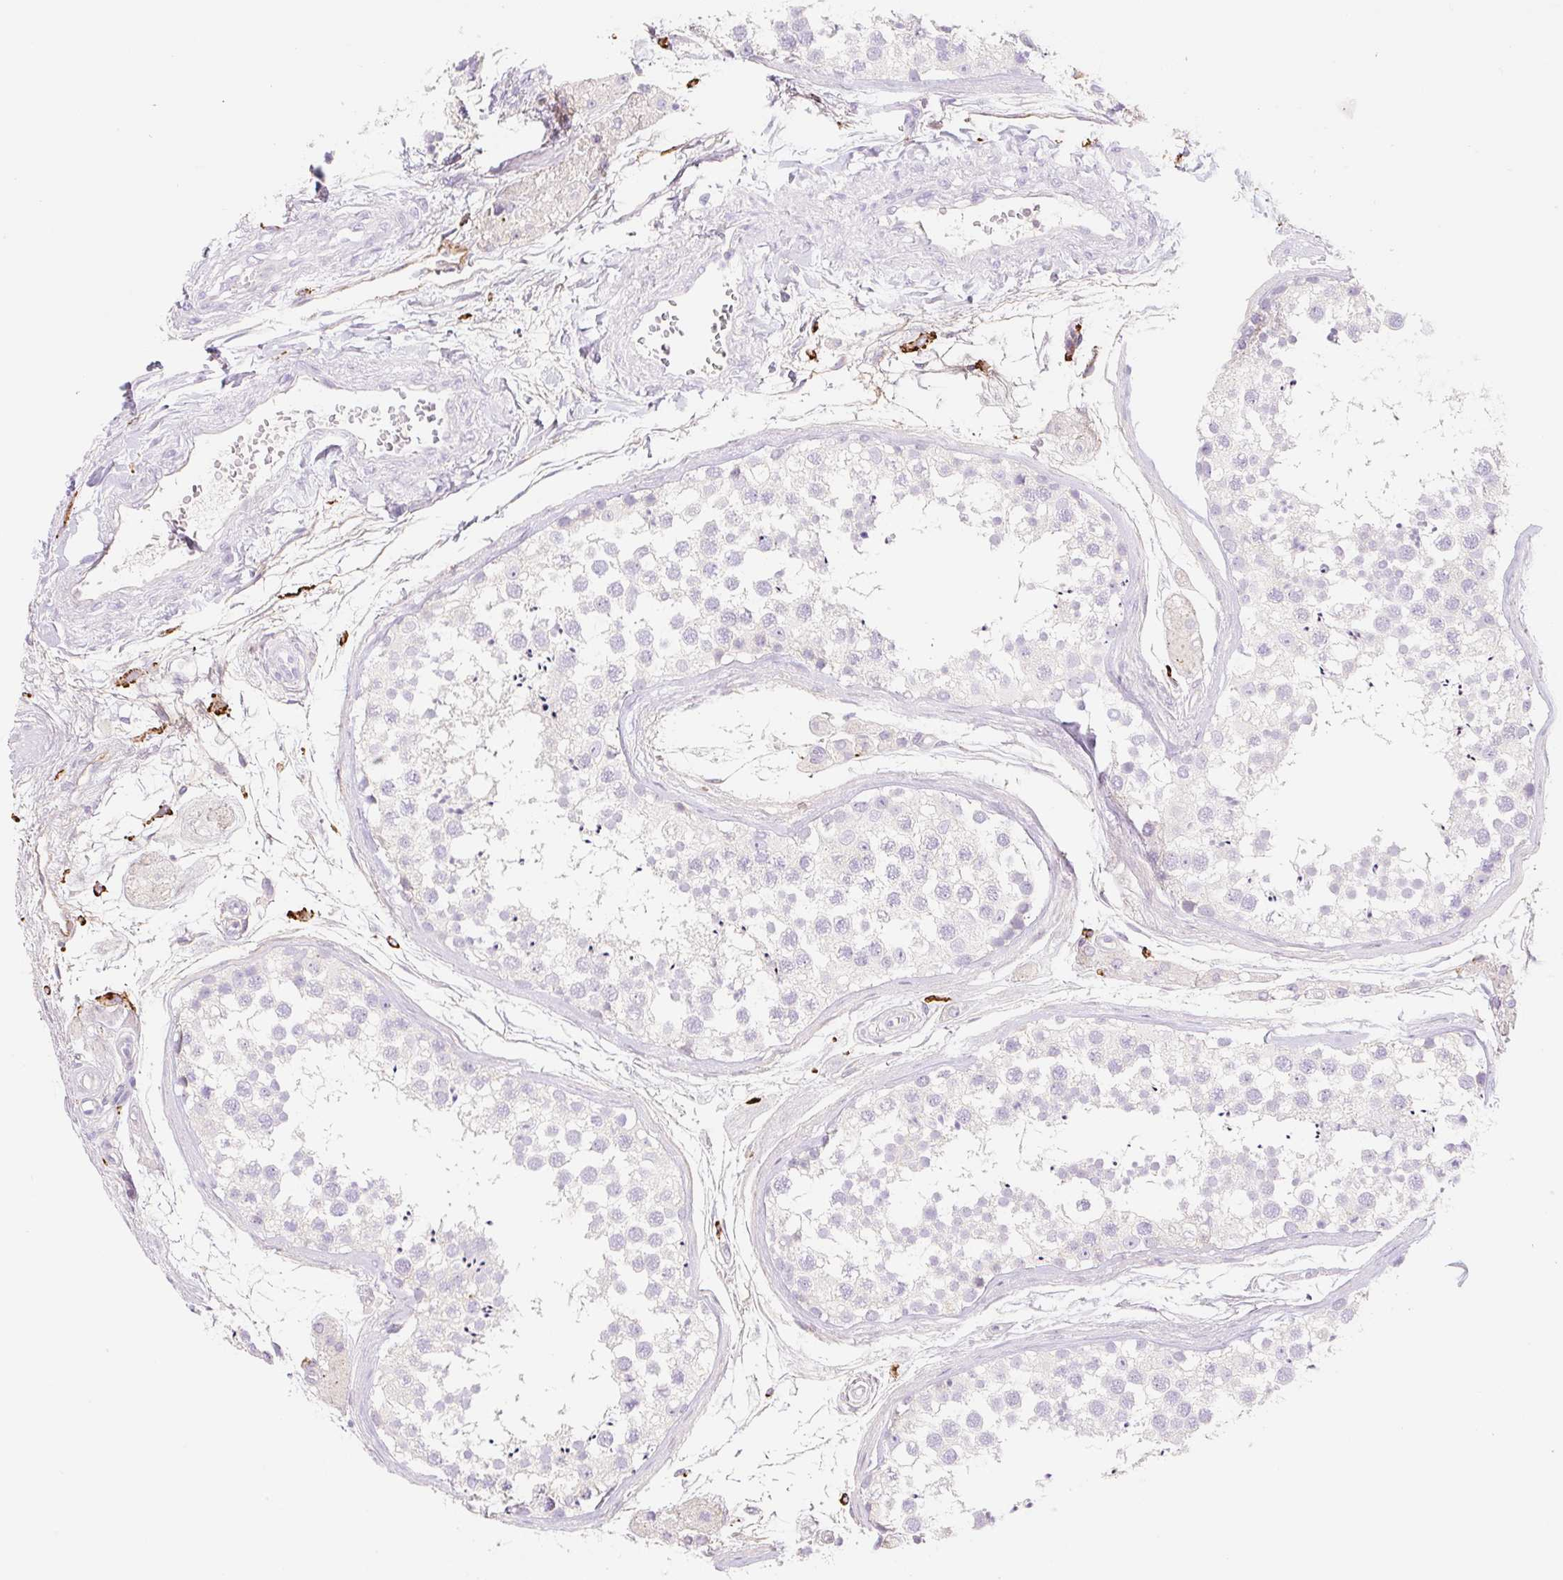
{"staining": {"intensity": "negative", "quantity": "none", "location": "none"}, "tissue": "testis", "cell_type": "Cells in seminiferous ducts", "image_type": "normal", "snomed": [{"axis": "morphology", "description": "Normal tissue, NOS"}, {"axis": "topography", "description": "Testis"}], "caption": "This image is of unremarkable testis stained with IHC to label a protein in brown with the nuclei are counter-stained blue. There is no expression in cells in seminiferous ducts. (Stains: DAB (3,3'-diaminobenzidine) immunohistochemistry with hematoxylin counter stain, Microscopy: brightfield microscopy at high magnification).", "gene": "LYVE1", "patient": {"sex": "male", "age": 56}}